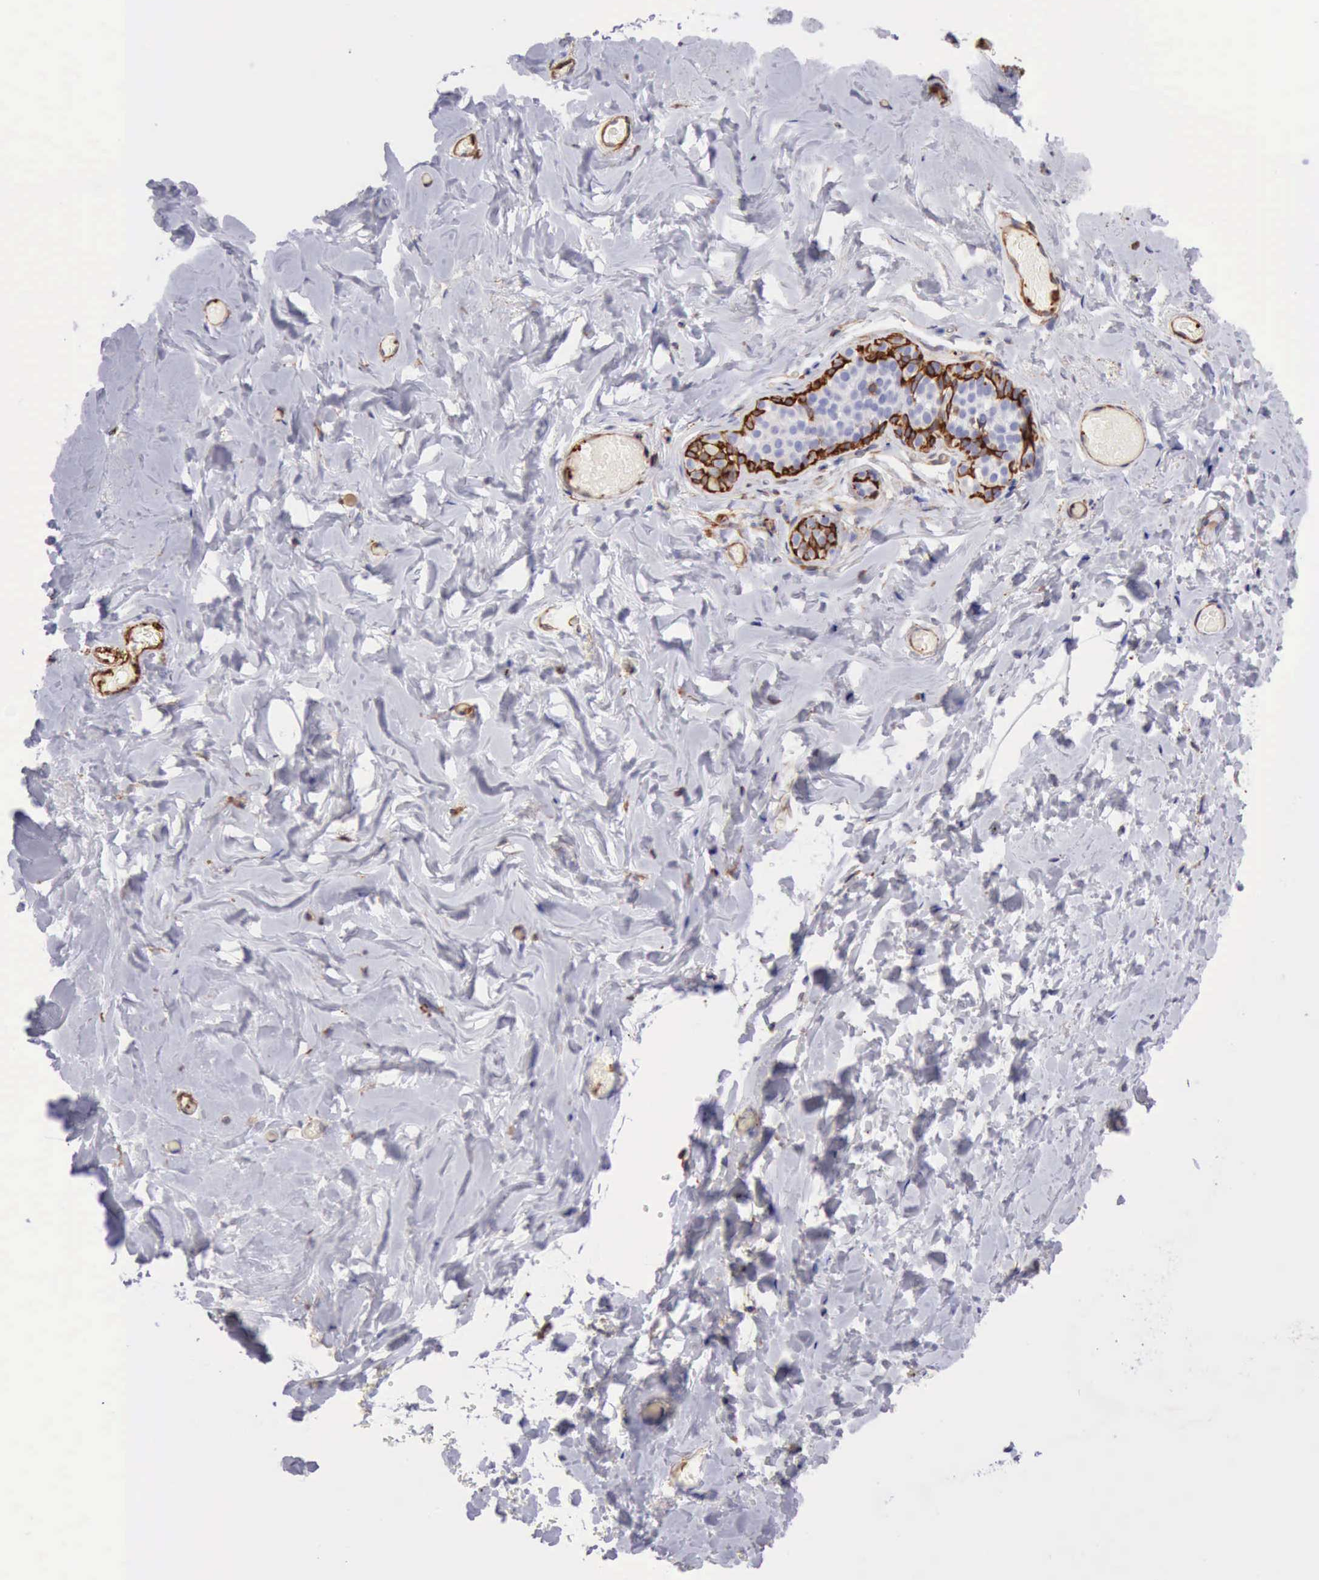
{"staining": {"intensity": "negative", "quantity": "none", "location": "none"}, "tissue": "breast", "cell_type": "Adipocytes", "image_type": "normal", "snomed": [{"axis": "morphology", "description": "Normal tissue, NOS"}, {"axis": "topography", "description": "Breast"}], "caption": "Human breast stained for a protein using immunohistochemistry (IHC) exhibits no staining in adipocytes.", "gene": "FLNA", "patient": {"sex": "female", "age": 75}}